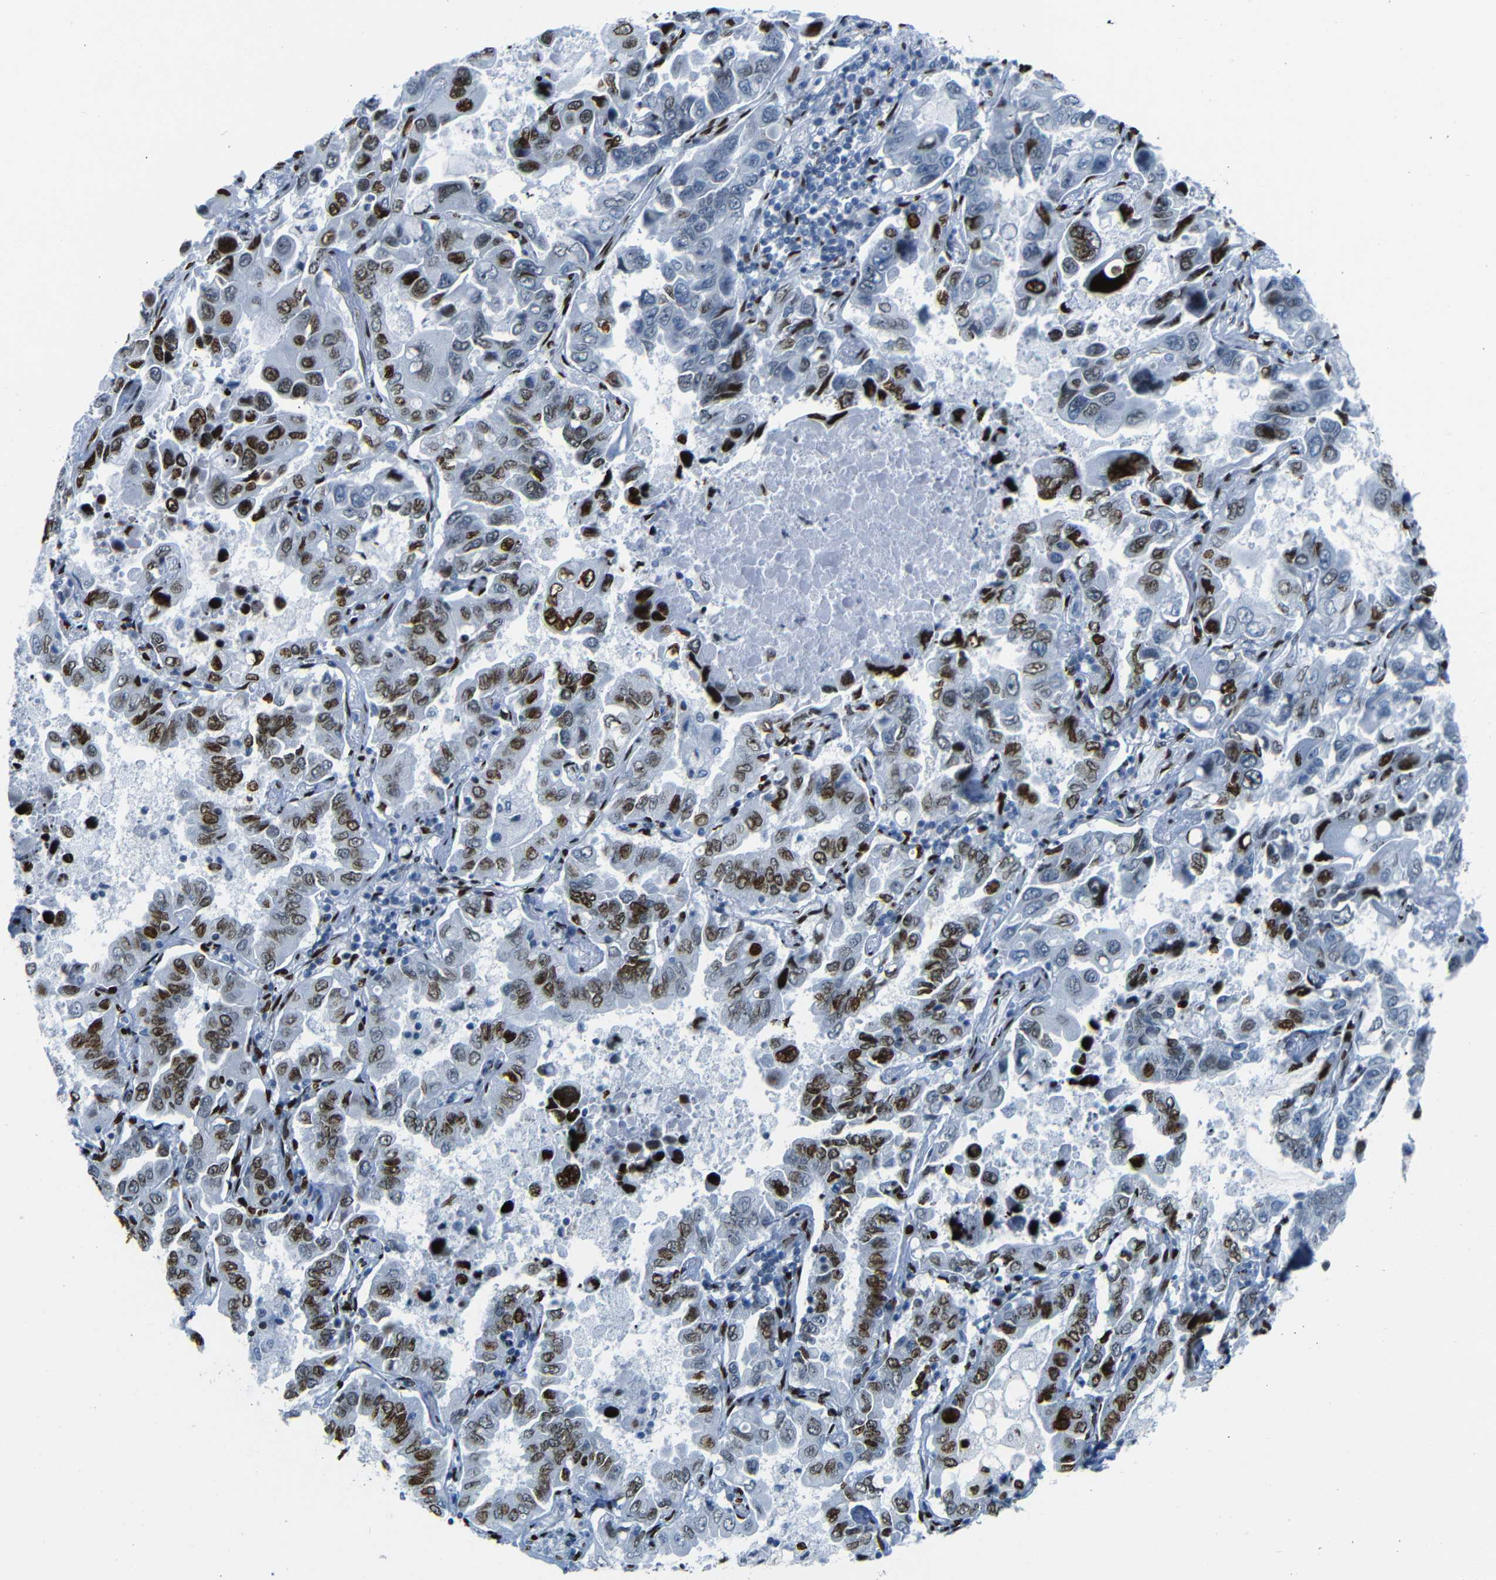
{"staining": {"intensity": "strong", "quantity": ">75%", "location": "nuclear"}, "tissue": "lung cancer", "cell_type": "Tumor cells", "image_type": "cancer", "snomed": [{"axis": "morphology", "description": "Adenocarcinoma, NOS"}, {"axis": "topography", "description": "Lung"}], "caption": "About >75% of tumor cells in adenocarcinoma (lung) display strong nuclear protein expression as visualized by brown immunohistochemical staining.", "gene": "NPIPB15", "patient": {"sex": "male", "age": 64}}